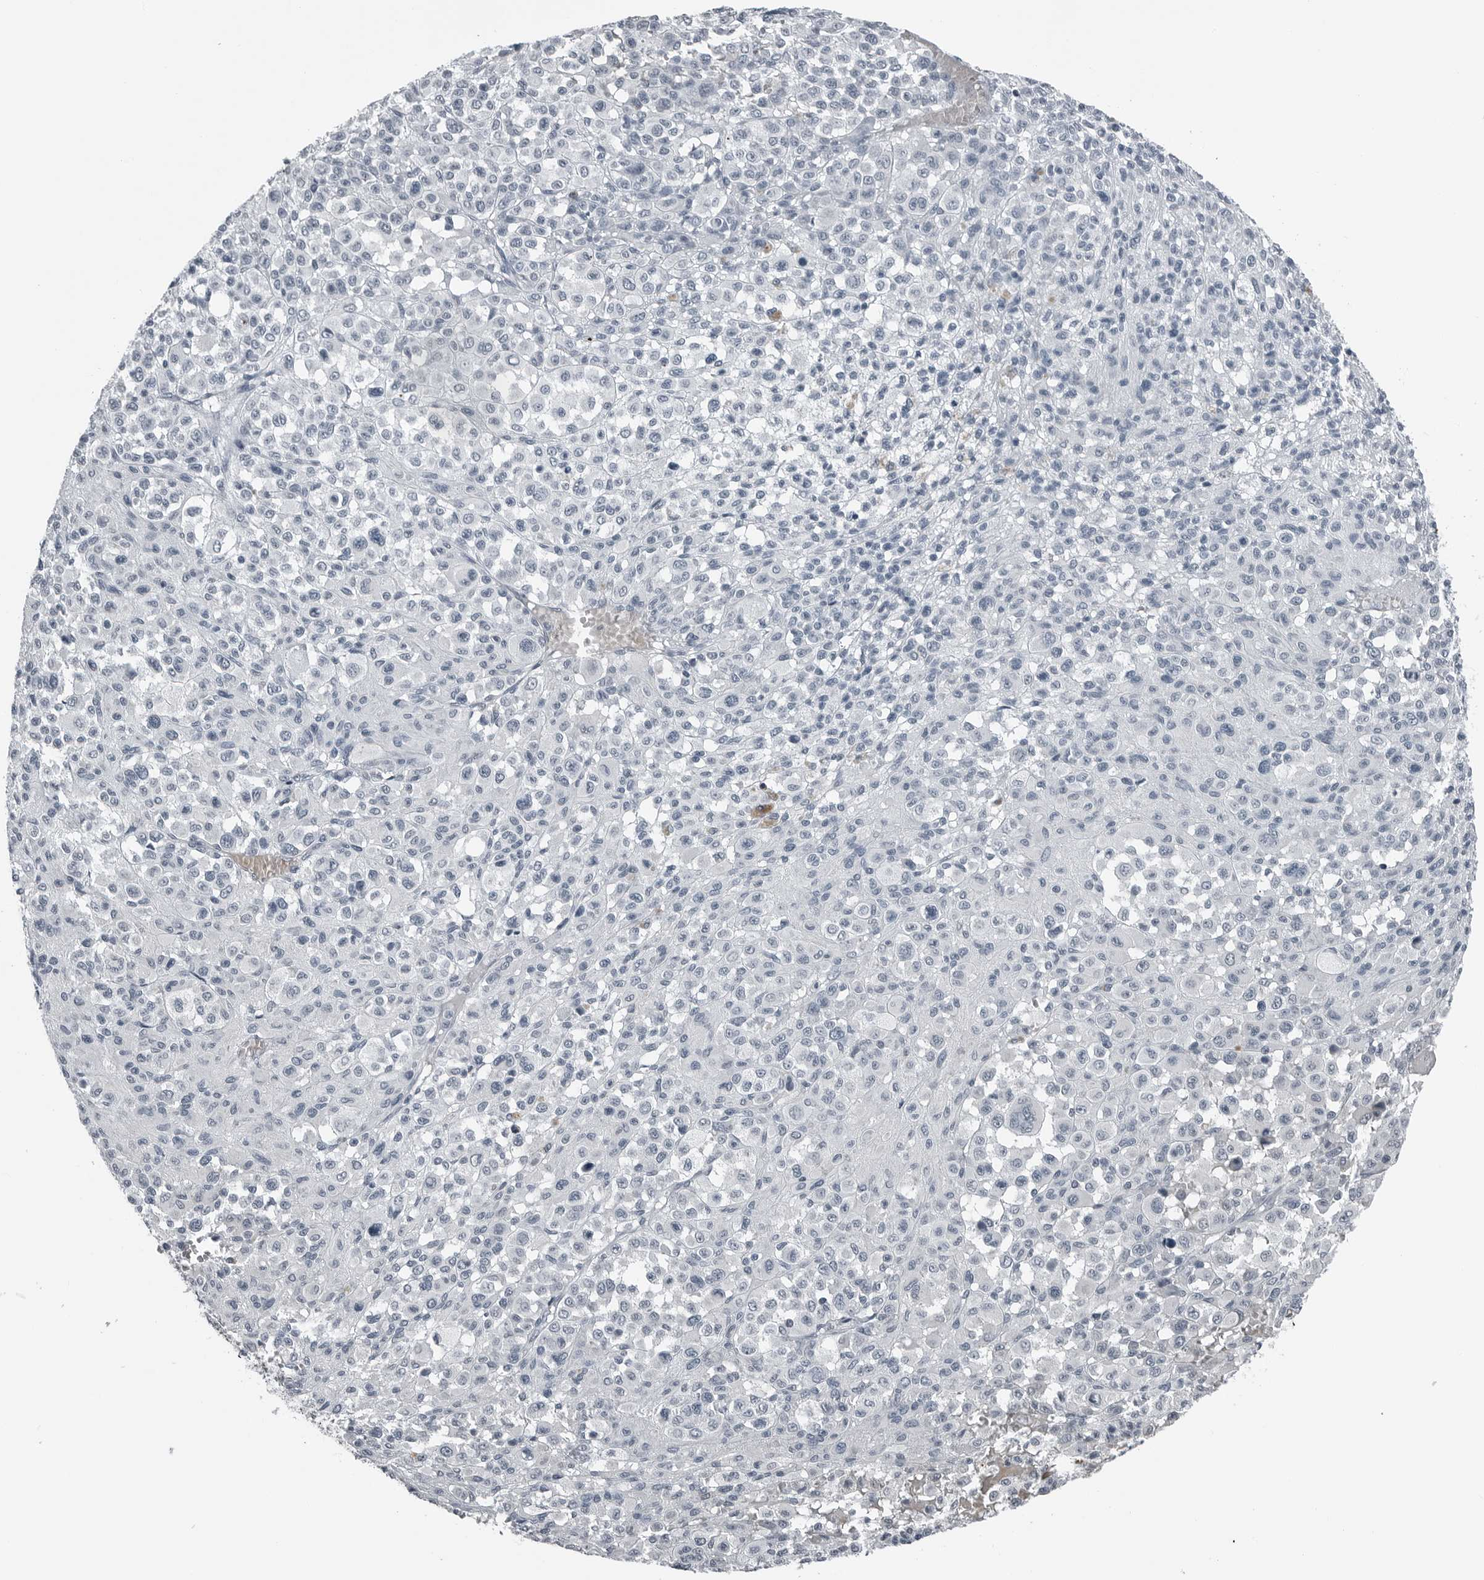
{"staining": {"intensity": "negative", "quantity": "none", "location": "none"}, "tissue": "melanoma", "cell_type": "Tumor cells", "image_type": "cancer", "snomed": [{"axis": "morphology", "description": "Malignant melanoma, Metastatic site"}, {"axis": "topography", "description": "Skin"}], "caption": "Immunohistochemistry photomicrograph of human malignant melanoma (metastatic site) stained for a protein (brown), which exhibits no positivity in tumor cells.", "gene": "SPINK1", "patient": {"sex": "female", "age": 74}}